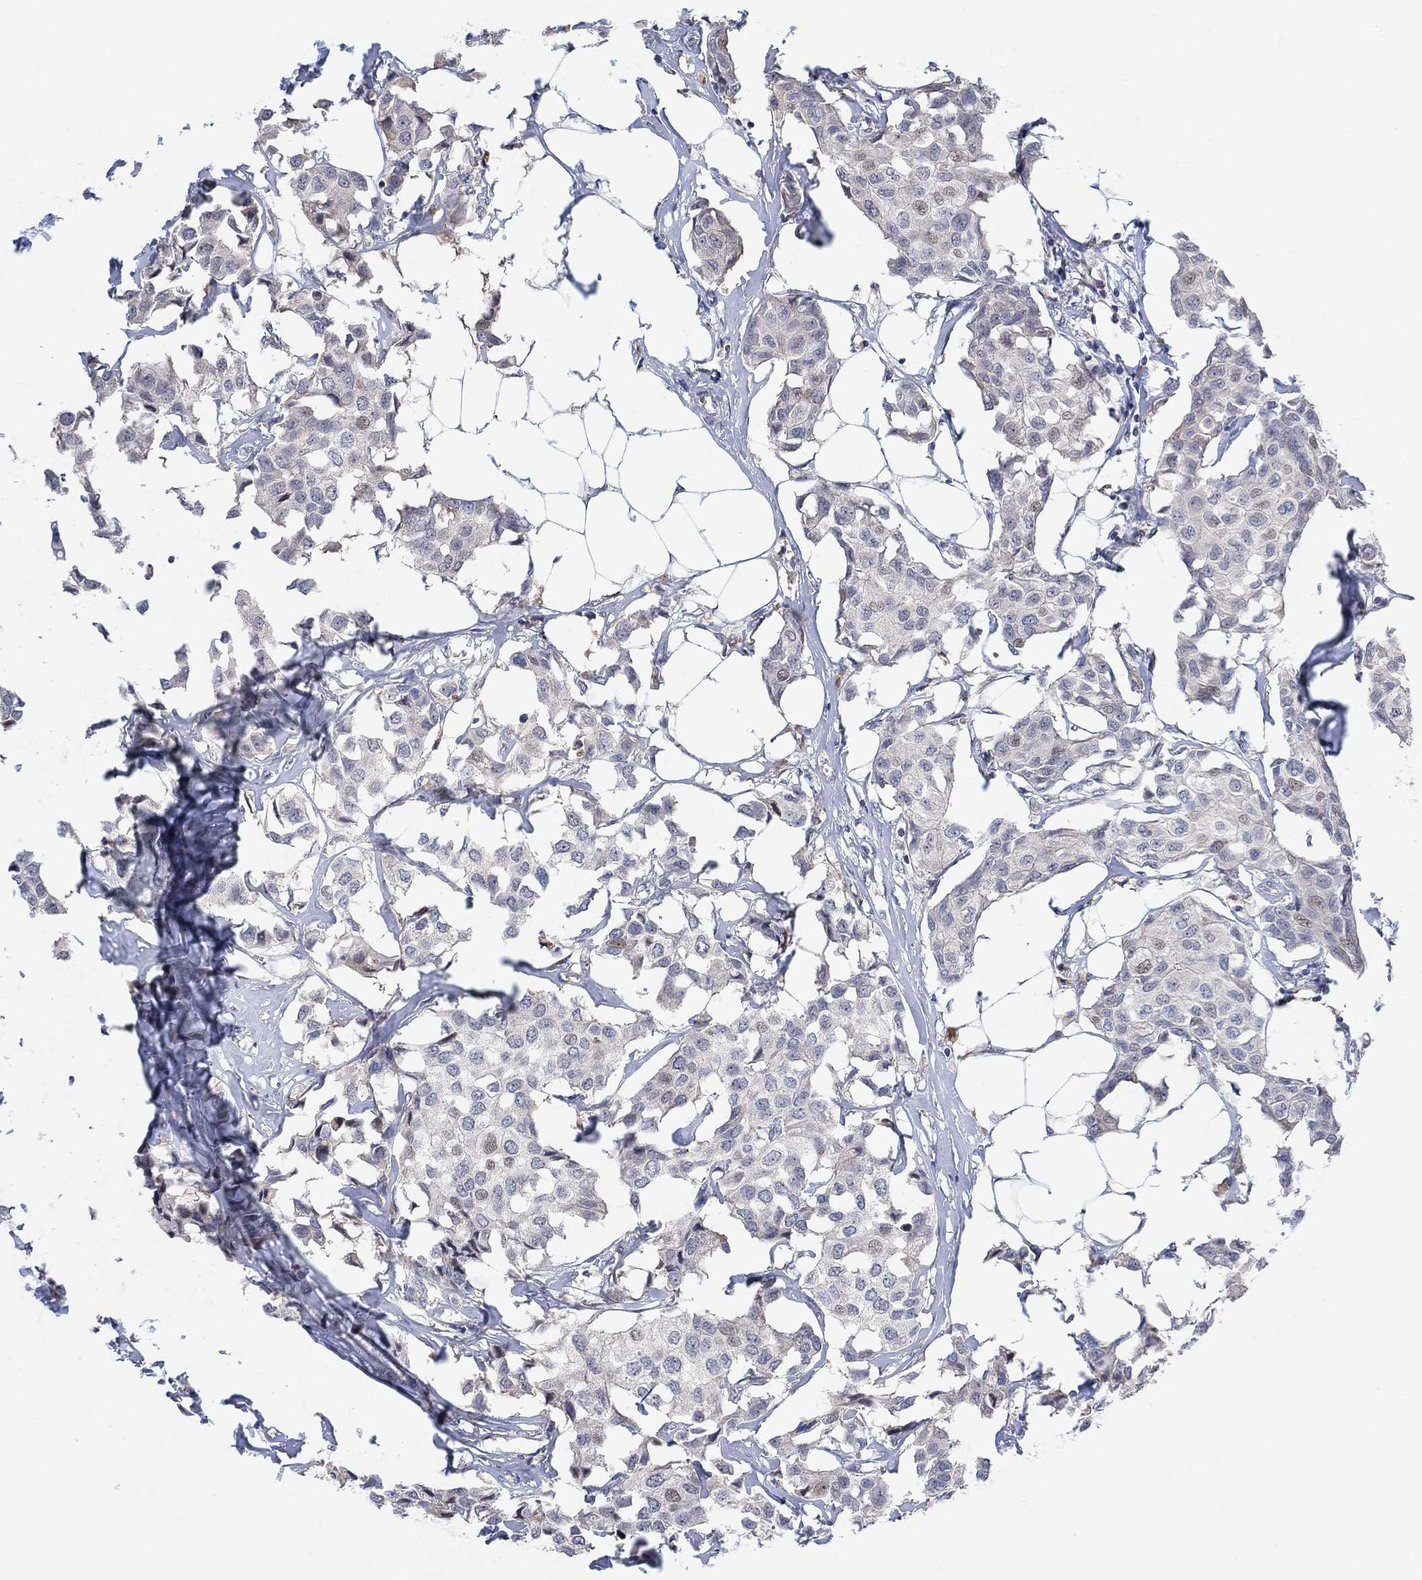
{"staining": {"intensity": "negative", "quantity": "none", "location": "none"}, "tissue": "breast cancer", "cell_type": "Tumor cells", "image_type": "cancer", "snomed": [{"axis": "morphology", "description": "Duct carcinoma"}, {"axis": "topography", "description": "Breast"}], "caption": "Tumor cells show no significant protein staining in breast intraductal carcinoma.", "gene": "CNTF", "patient": {"sex": "female", "age": 80}}